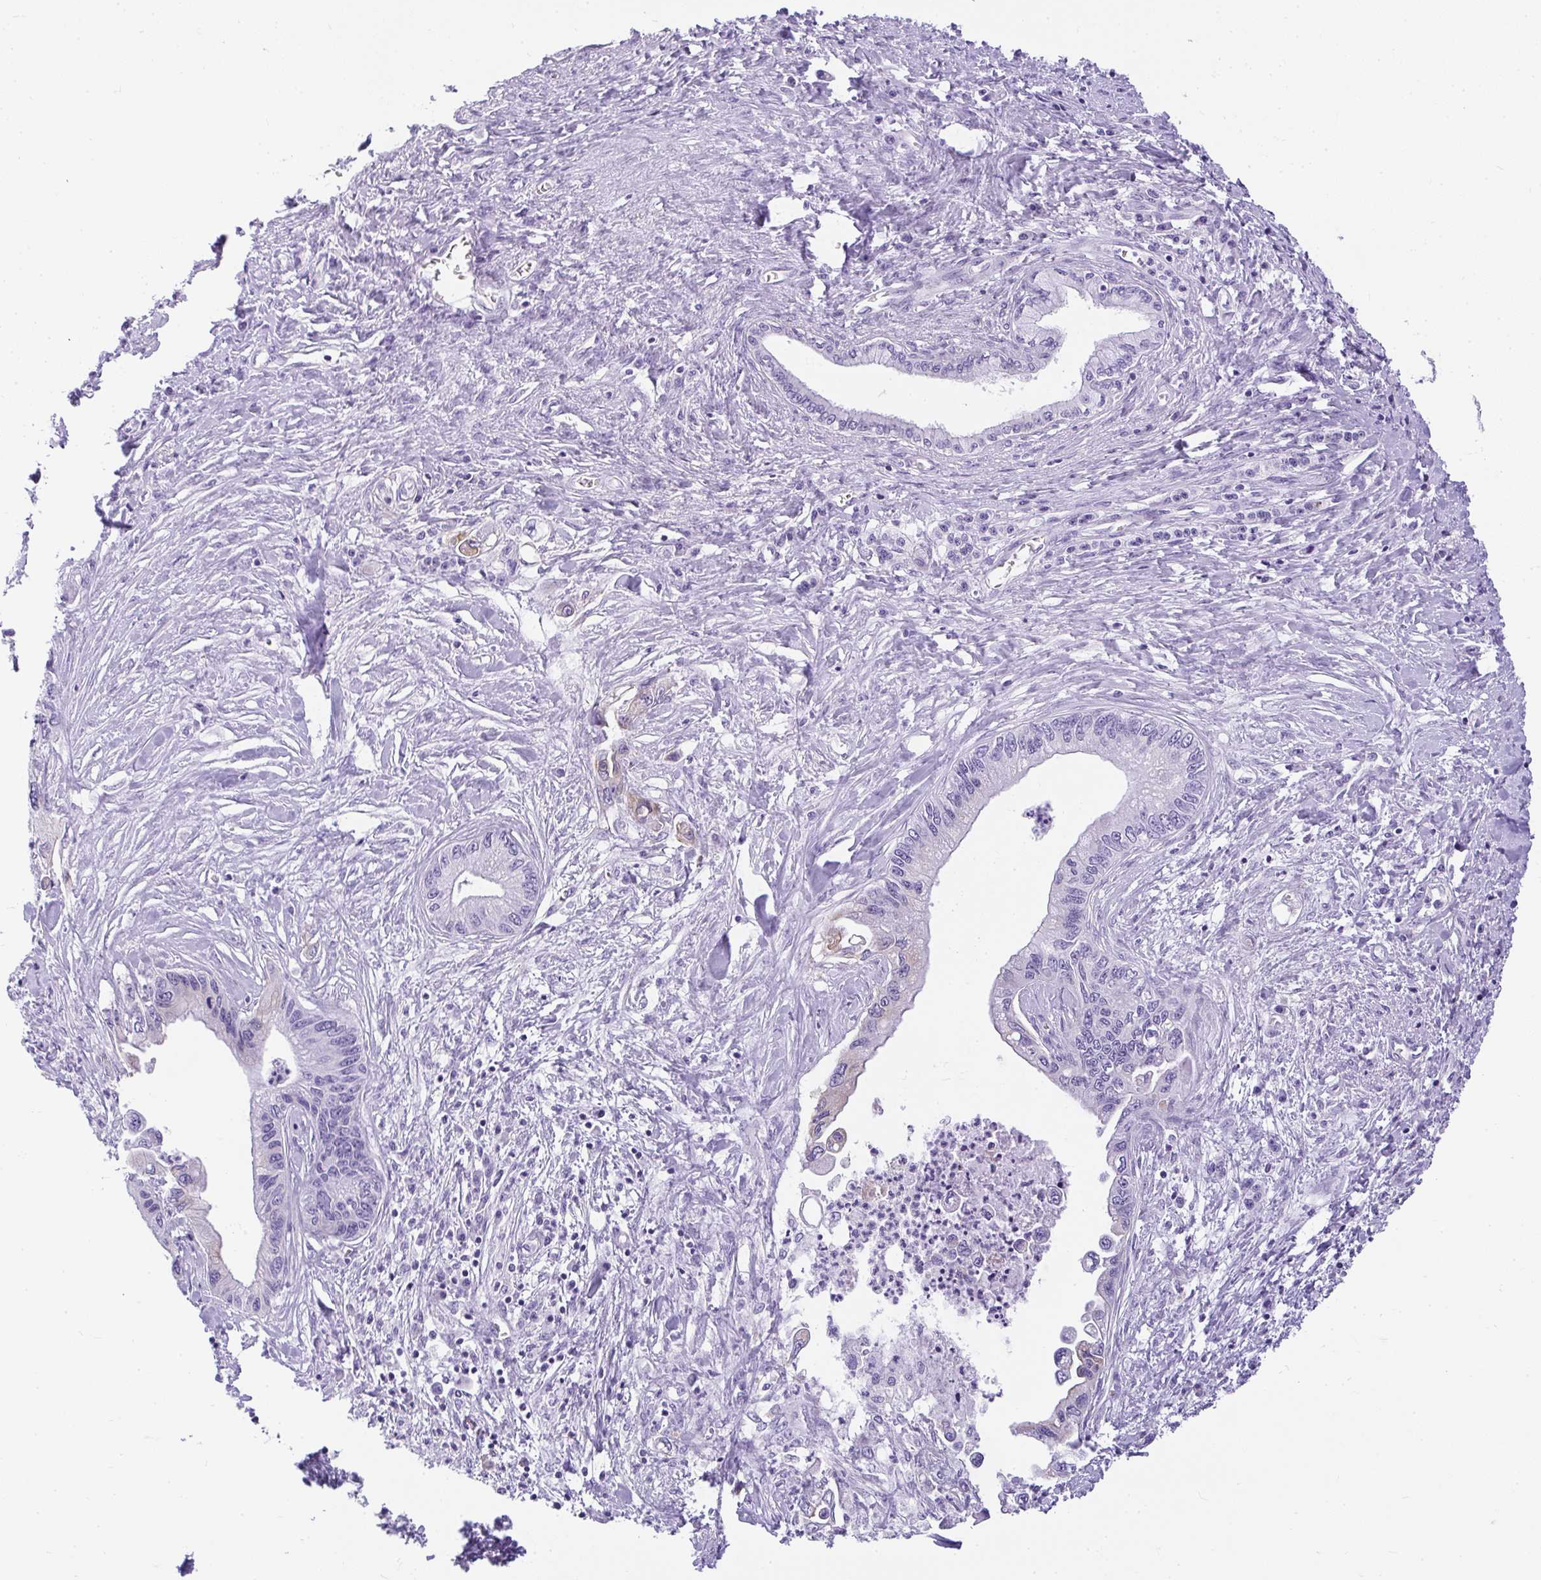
{"staining": {"intensity": "negative", "quantity": "none", "location": "none"}, "tissue": "pancreatic cancer", "cell_type": "Tumor cells", "image_type": "cancer", "snomed": [{"axis": "morphology", "description": "Adenocarcinoma, NOS"}, {"axis": "topography", "description": "Pancreas"}], "caption": "A histopathology image of pancreatic cancer stained for a protein reveals no brown staining in tumor cells. (DAB (3,3'-diaminobenzidine) IHC visualized using brightfield microscopy, high magnification).", "gene": "PLPPR3", "patient": {"sex": "male", "age": 61}}